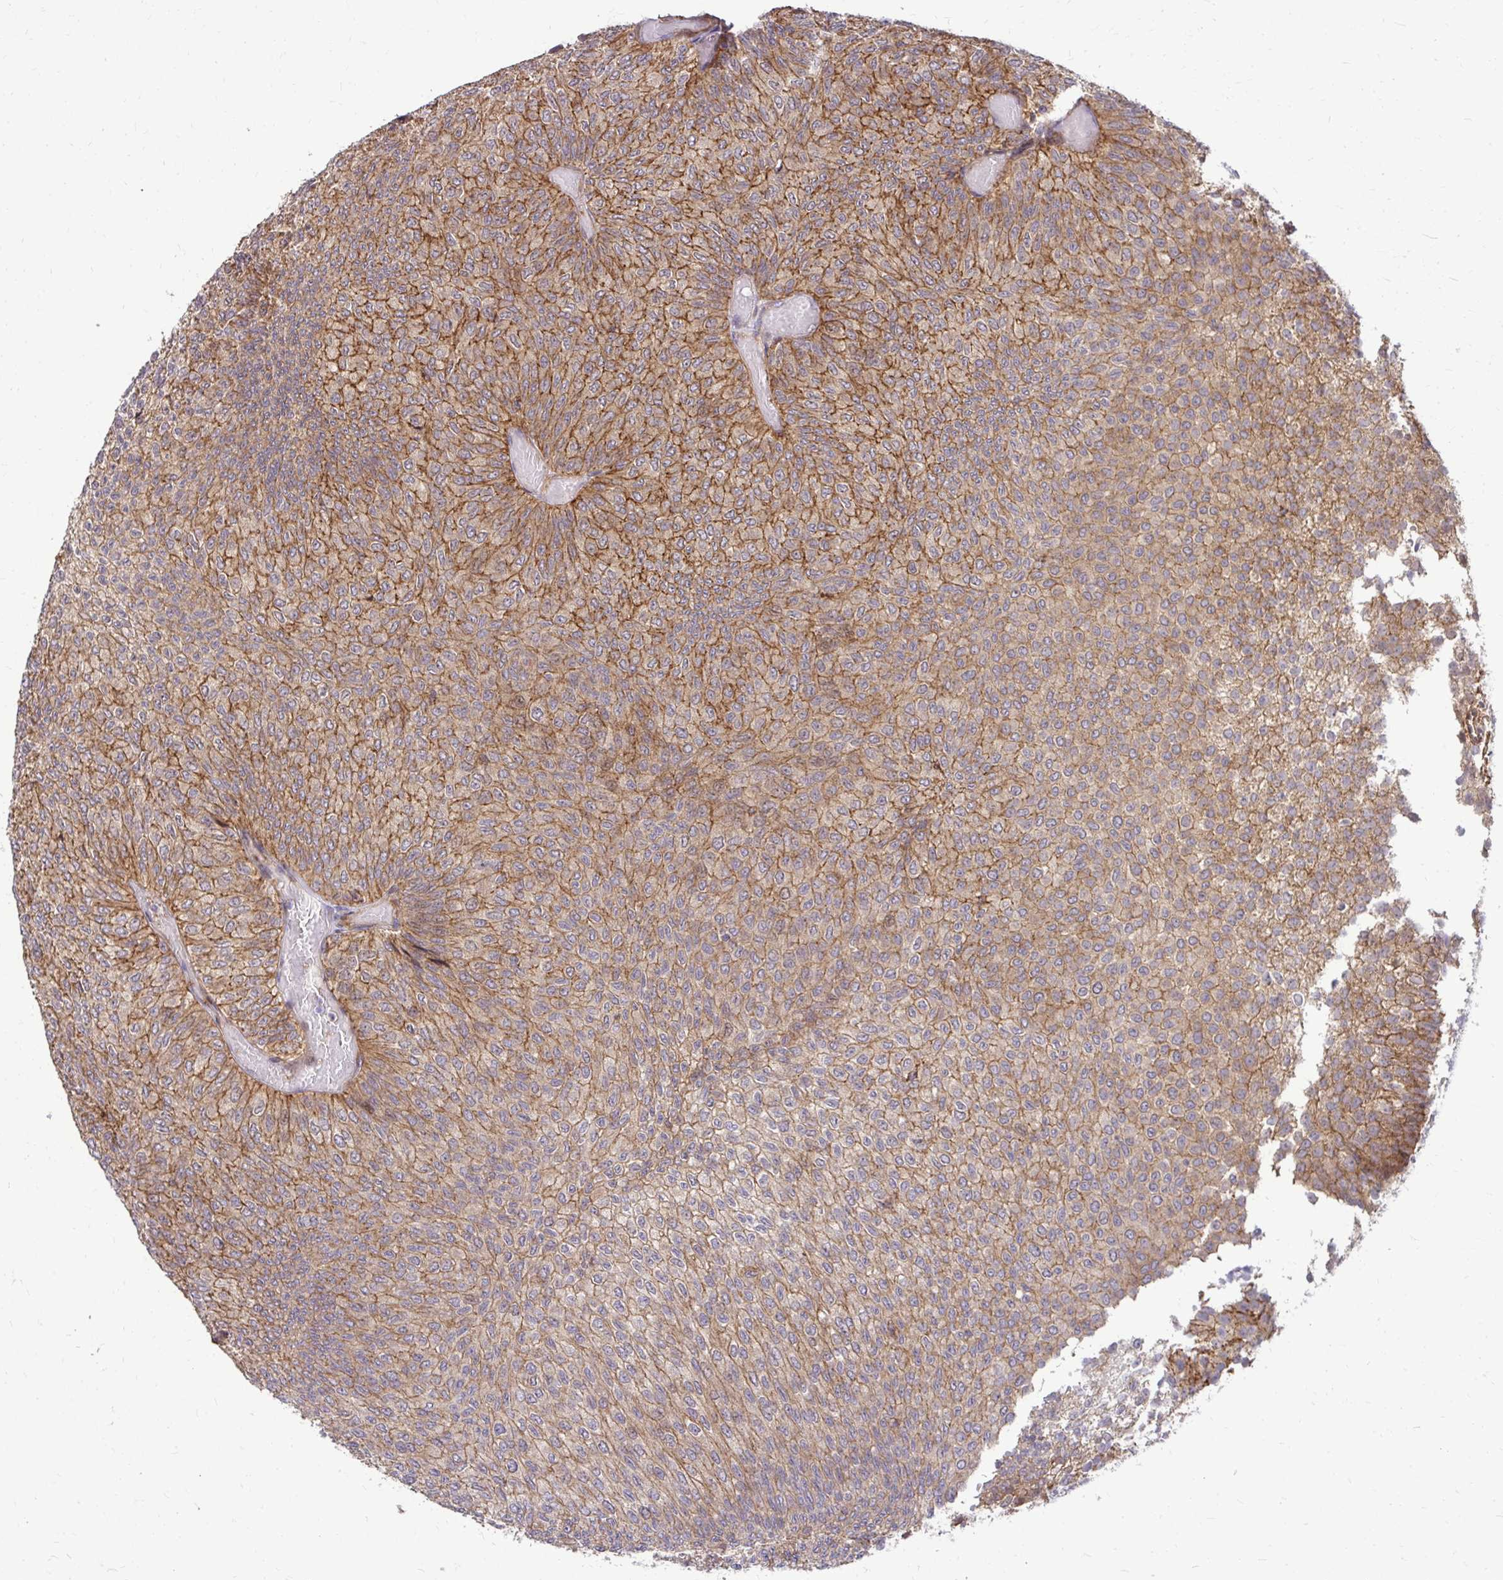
{"staining": {"intensity": "moderate", "quantity": ">75%", "location": "cytoplasmic/membranous"}, "tissue": "urothelial cancer", "cell_type": "Tumor cells", "image_type": "cancer", "snomed": [{"axis": "morphology", "description": "Urothelial carcinoma, Low grade"}, {"axis": "topography", "description": "Urinary bladder"}], "caption": "The histopathology image shows staining of urothelial carcinoma (low-grade), revealing moderate cytoplasmic/membranous protein staining (brown color) within tumor cells.", "gene": "TRIP6", "patient": {"sex": "male", "age": 78}}